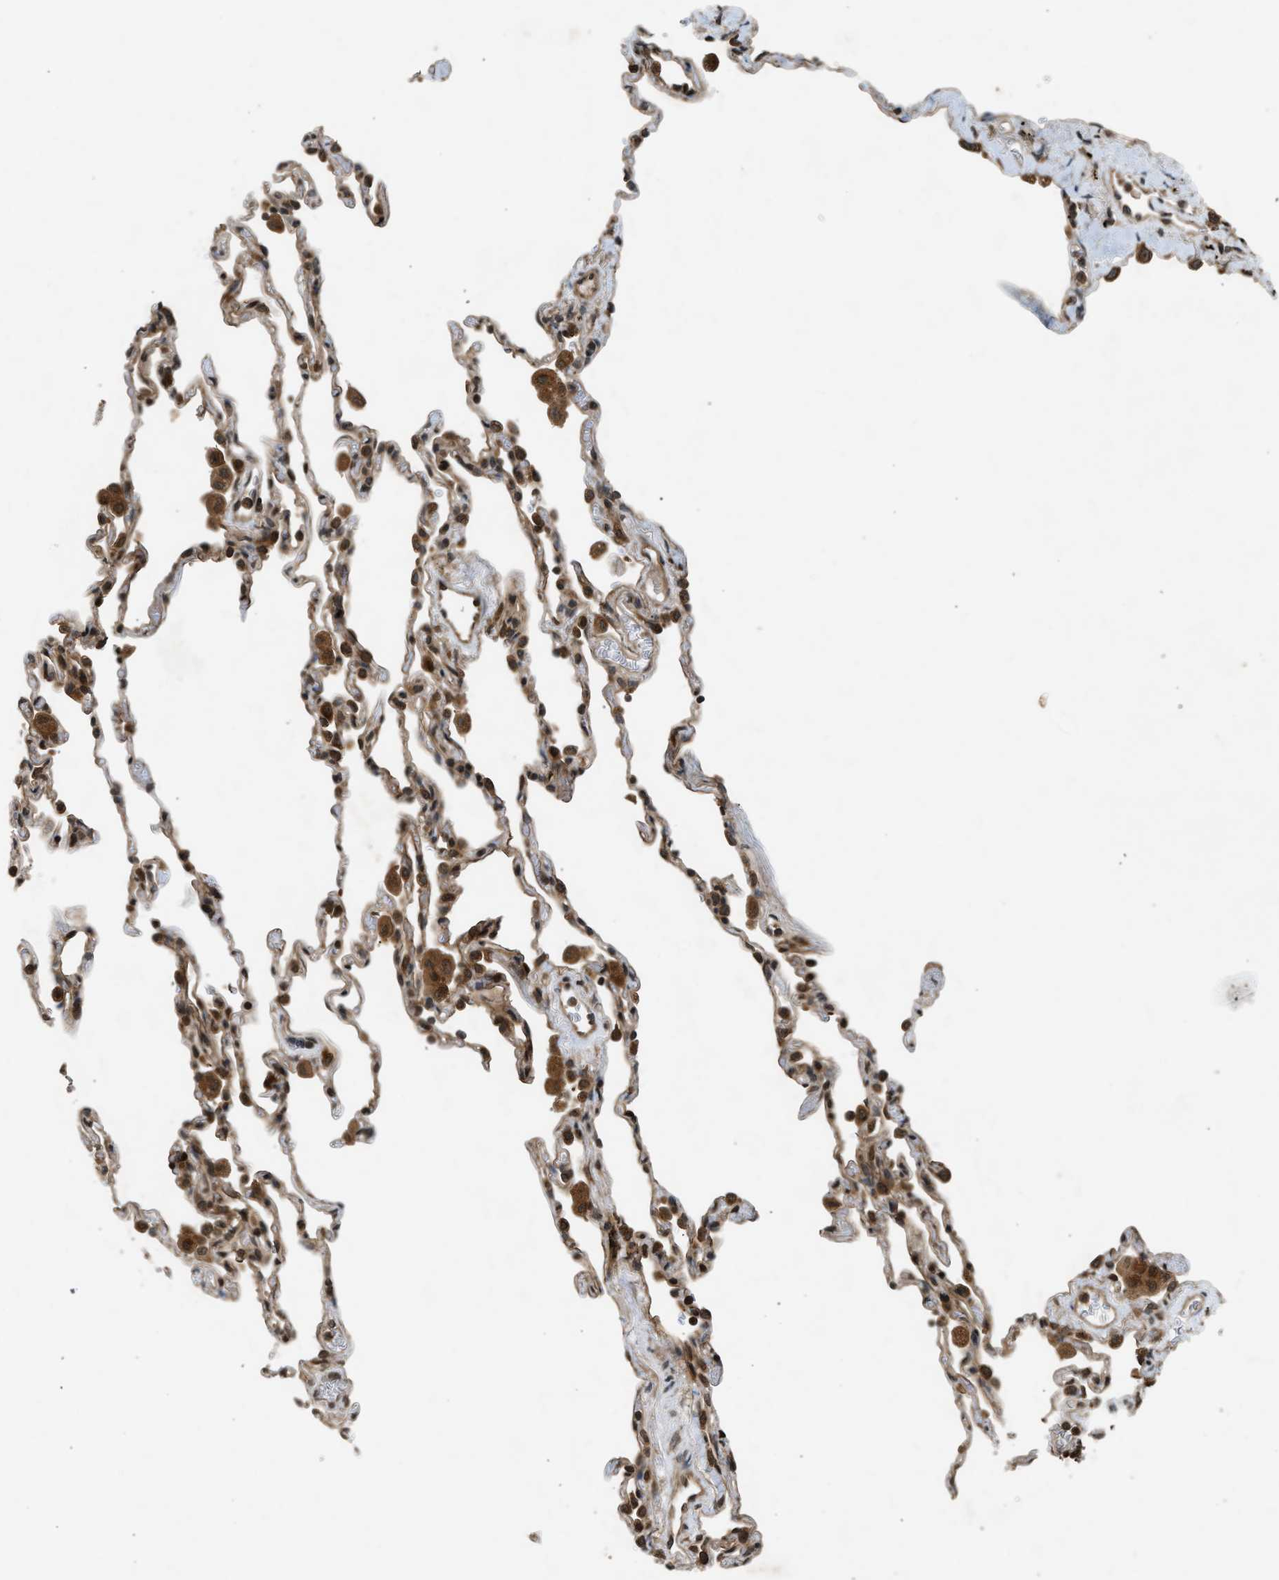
{"staining": {"intensity": "strong", "quantity": "25%-75%", "location": "cytoplasmic/membranous,nuclear"}, "tissue": "lung", "cell_type": "Alveolar cells", "image_type": "normal", "snomed": [{"axis": "morphology", "description": "Normal tissue, NOS"}, {"axis": "topography", "description": "Lung"}], "caption": "Immunohistochemistry (IHC) (DAB) staining of normal human lung demonstrates strong cytoplasmic/membranous,nuclear protein expression in approximately 25%-75% of alveolar cells.", "gene": "TXNL1", "patient": {"sex": "male", "age": 59}}